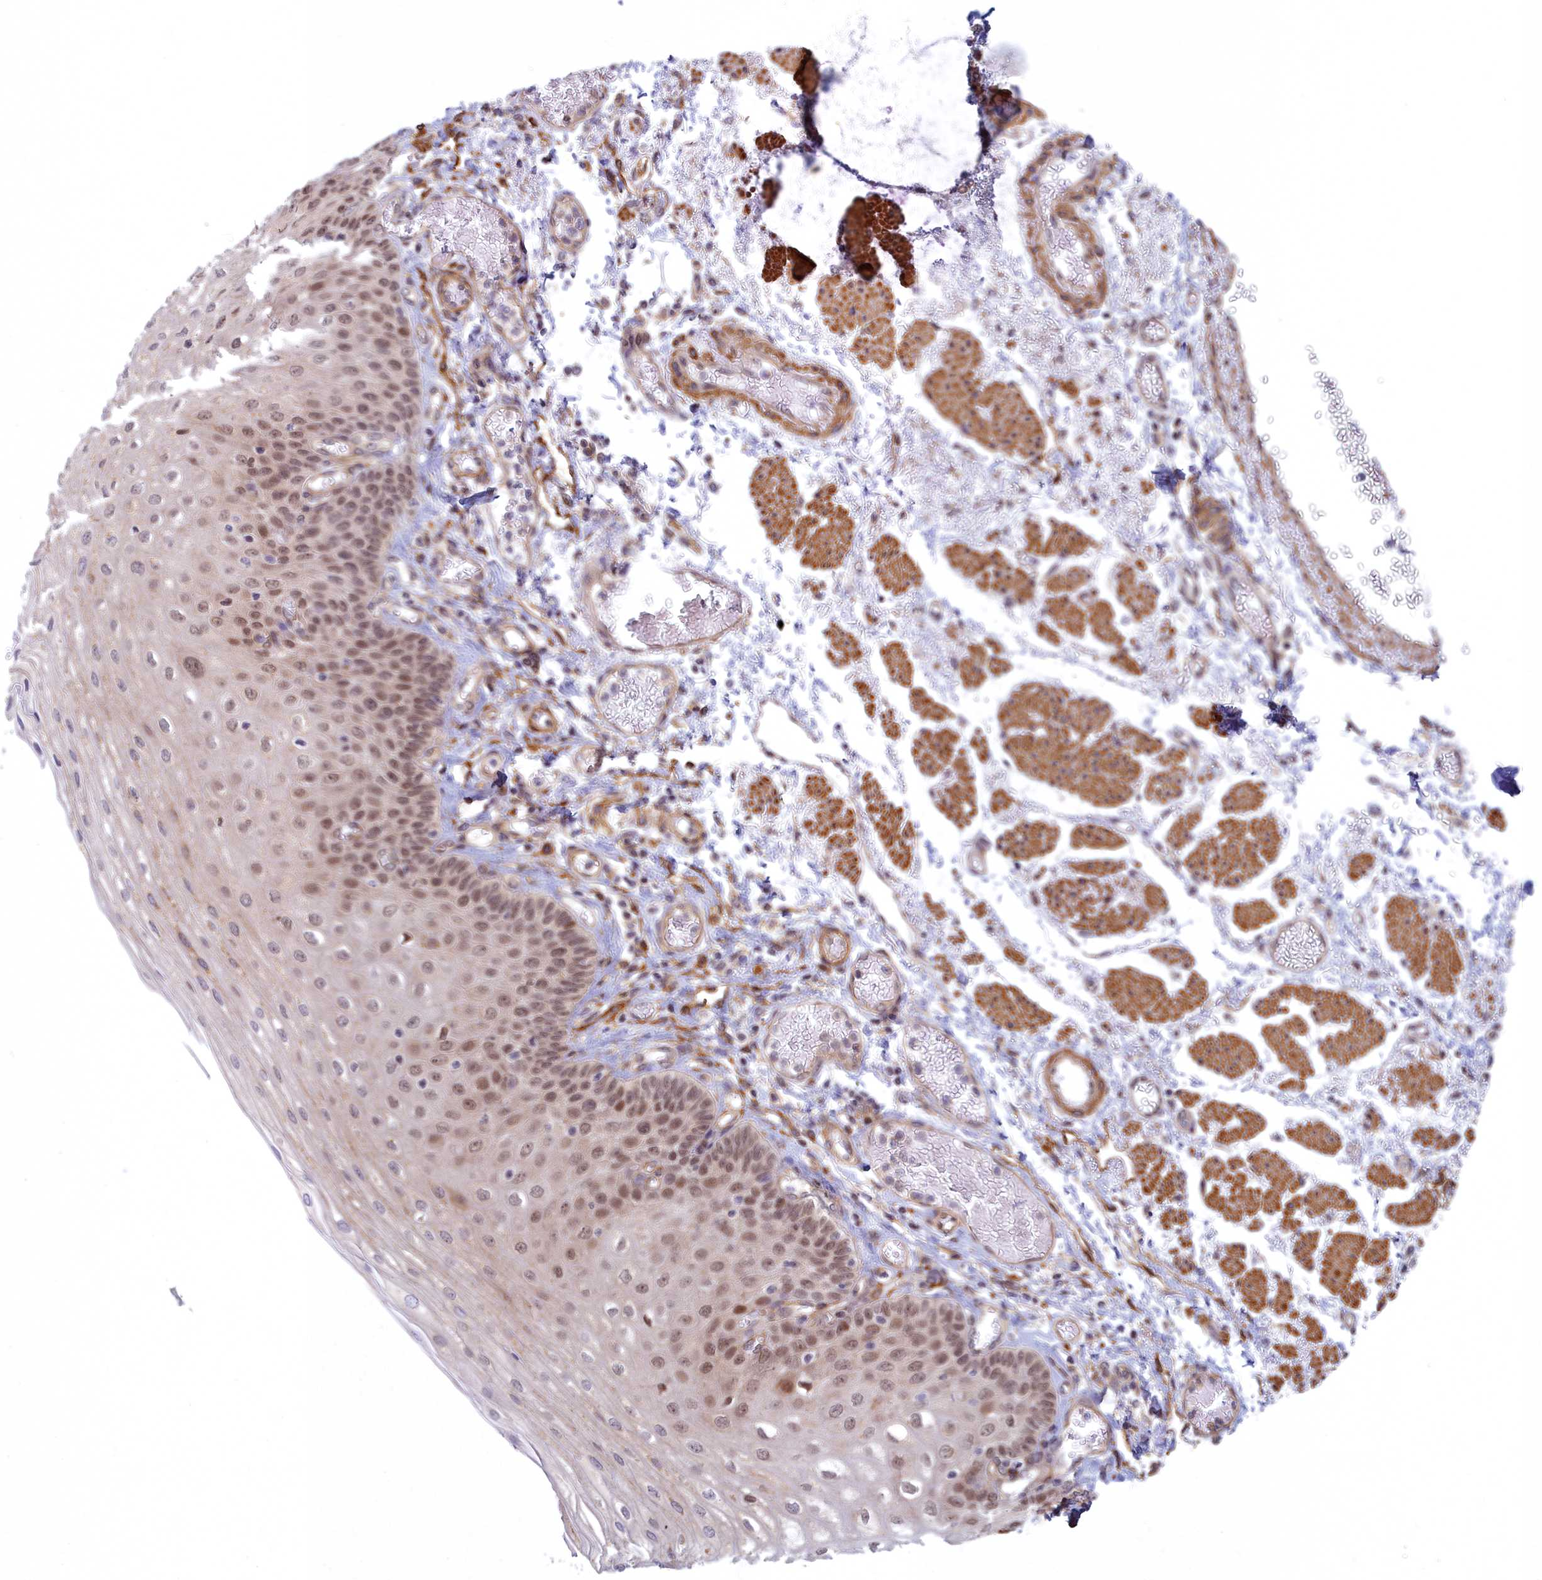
{"staining": {"intensity": "moderate", "quantity": "25%-75%", "location": "nuclear"}, "tissue": "esophagus", "cell_type": "Squamous epithelial cells", "image_type": "normal", "snomed": [{"axis": "morphology", "description": "Normal tissue, NOS"}, {"axis": "topography", "description": "Esophagus"}], "caption": "Moderate nuclear protein positivity is seen in about 25%-75% of squamous epithelial cells in esophagus.", "gene": "MAK16", "patient": {"sex": "male", "age": 81}}